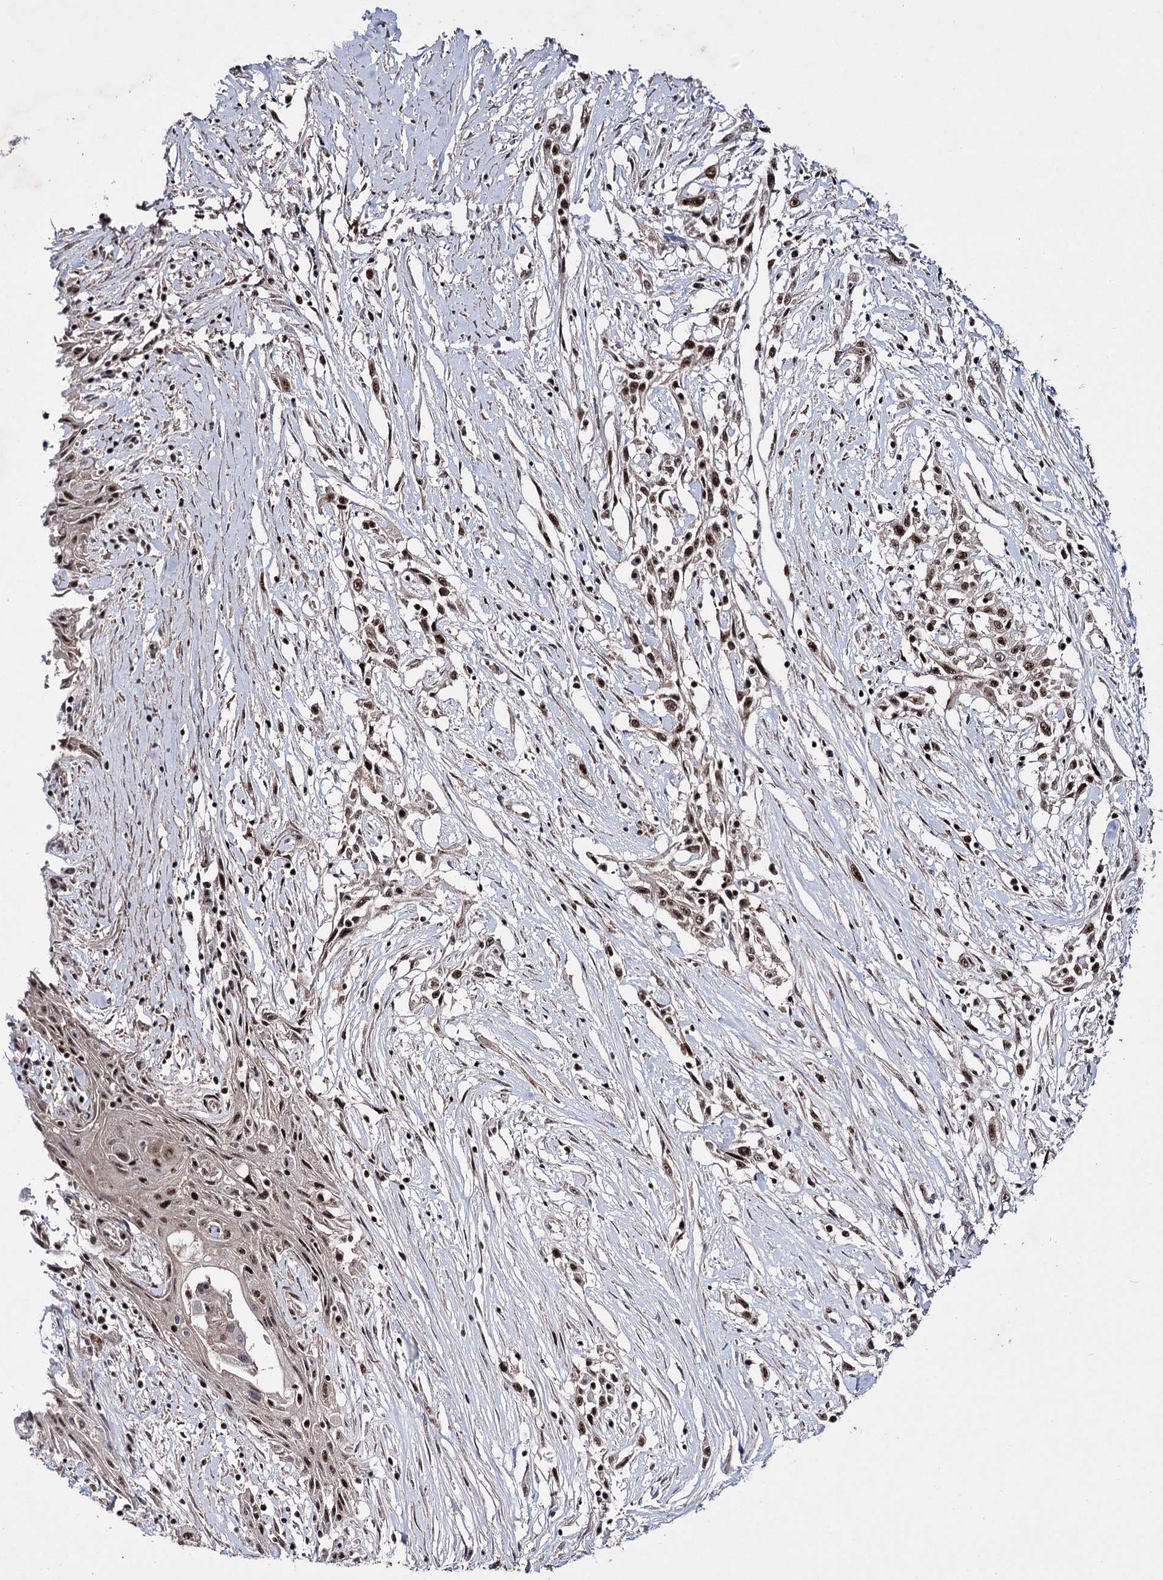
{"staining": {"intensity": "strong", "quantity": ">75%", "location": "nuclear"}, "tissue": "skin cancer", "cell_type": "Tumor cells", "image_type": "cancer", "snomed": [{"axis": "morphology", "description": "Squamous cell carcinoma, NOS"}, {"axis": "morphology", "description": "Squamous cell carcinoma, metastatic, NOS"}, {"axis": "topography", "description": "Skin"}, {"axis": "topography", "description": "Lymph node"}], "caption": "Immunohistochemistry of human skin cancer (squamous cell carcinoma) displays high levels of strong nuclear expression in approximately >75% of tumor cells.", "gene": "PRPF40A", "patient": {"sex": "male", "age": 75}}